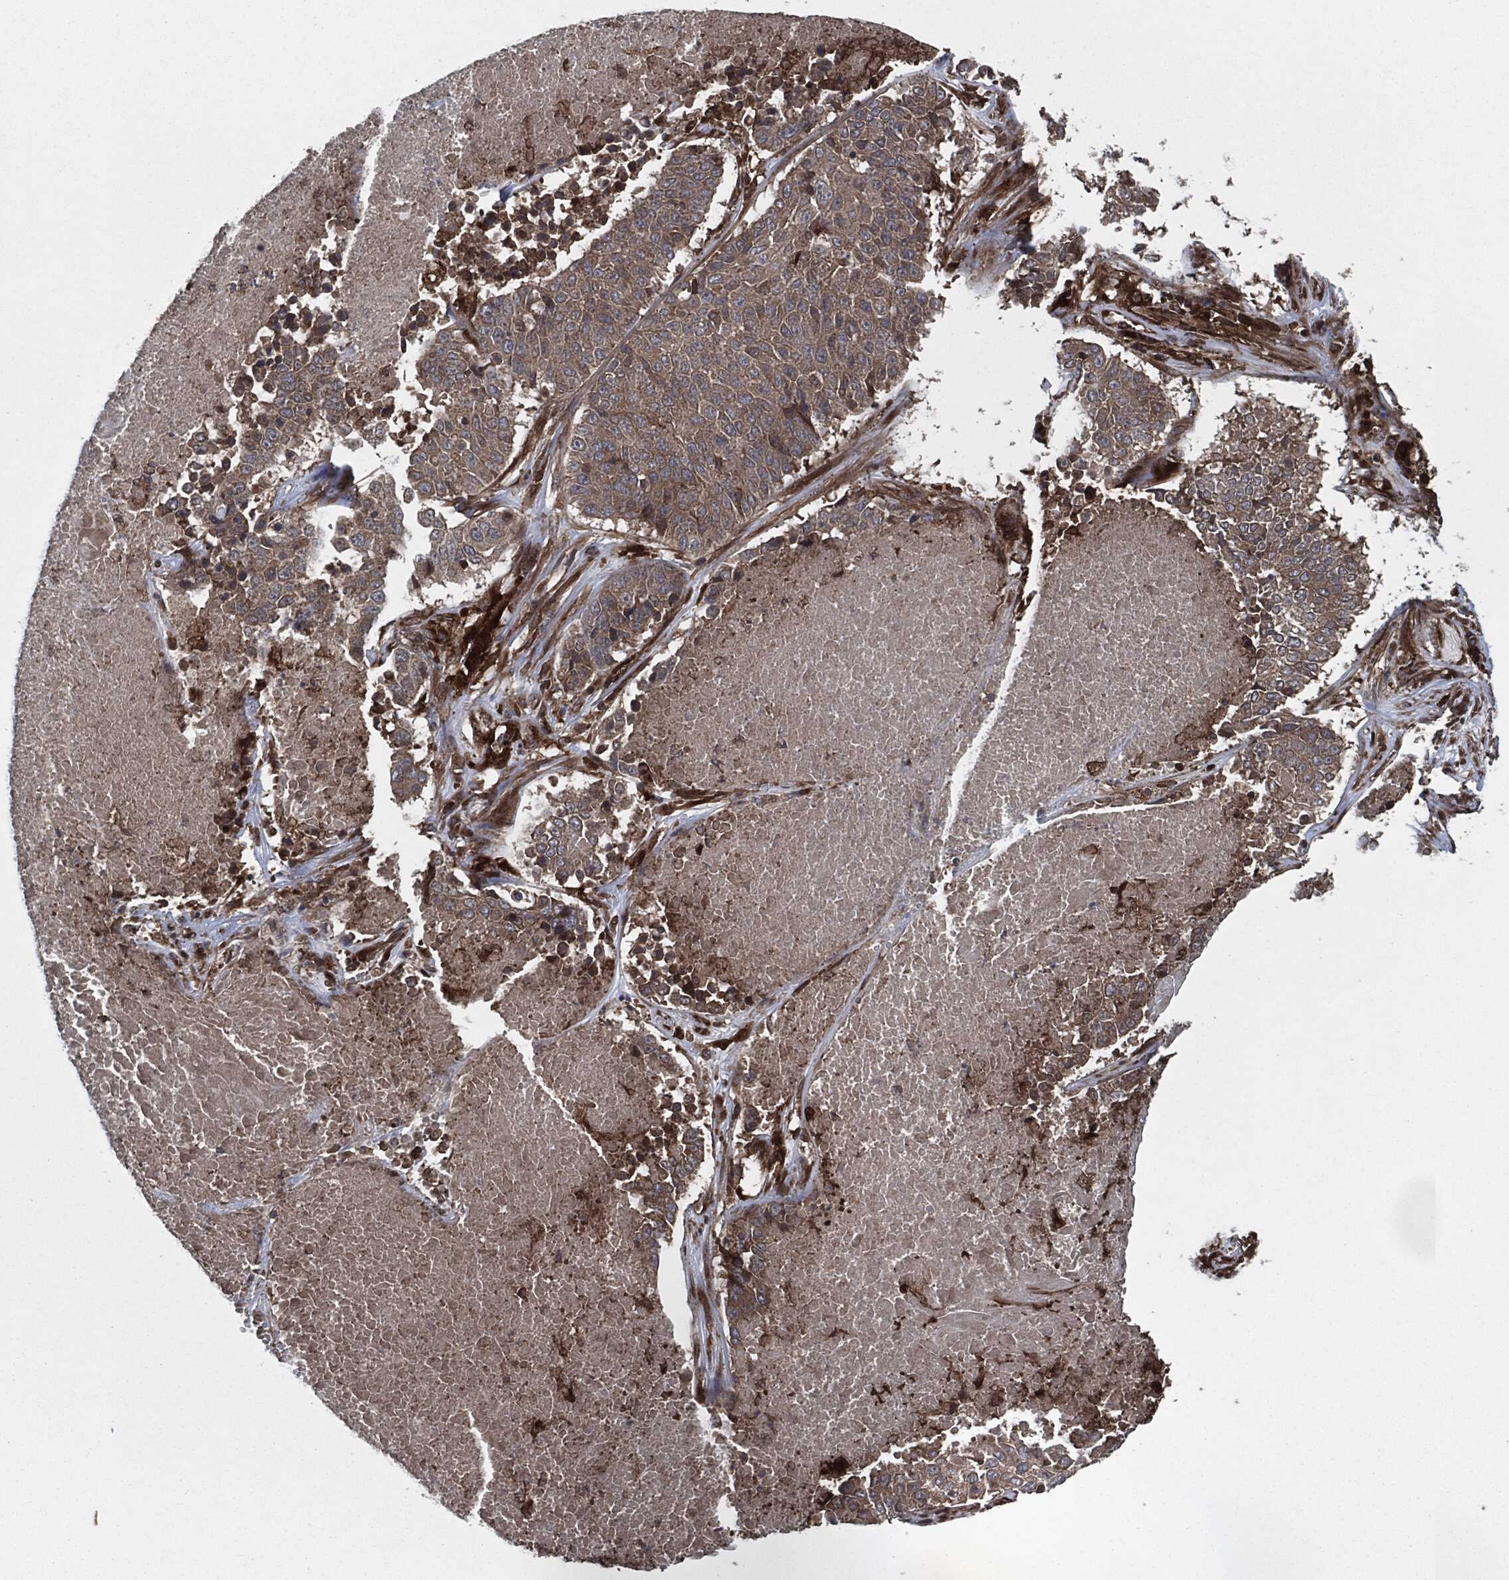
{"staining": {"intensity": "moderate", "quantity": ">75%", "location": "cytoplasmic/membranous"}, "tissue": "lung cancer", "cell_type": "Tumor cells", "image_type": "cancer", "snomed": [{"axis": "morphology", "description": "Squamous cell carcinoma, NOS"}, {"axis": "topography", "description": "Lung"}], "caption": "High-power microscopy captured an IHC image of lung cancer (squamous cell carcinoma), revealing moderate cytoplasmic/membranous expression in about >75% of tumor cells. (Brightfield microscopy of DAB IHC at high magnification).", "gene": "RAP1GDS1", "patient": {"sex": "male", "age": 64}}